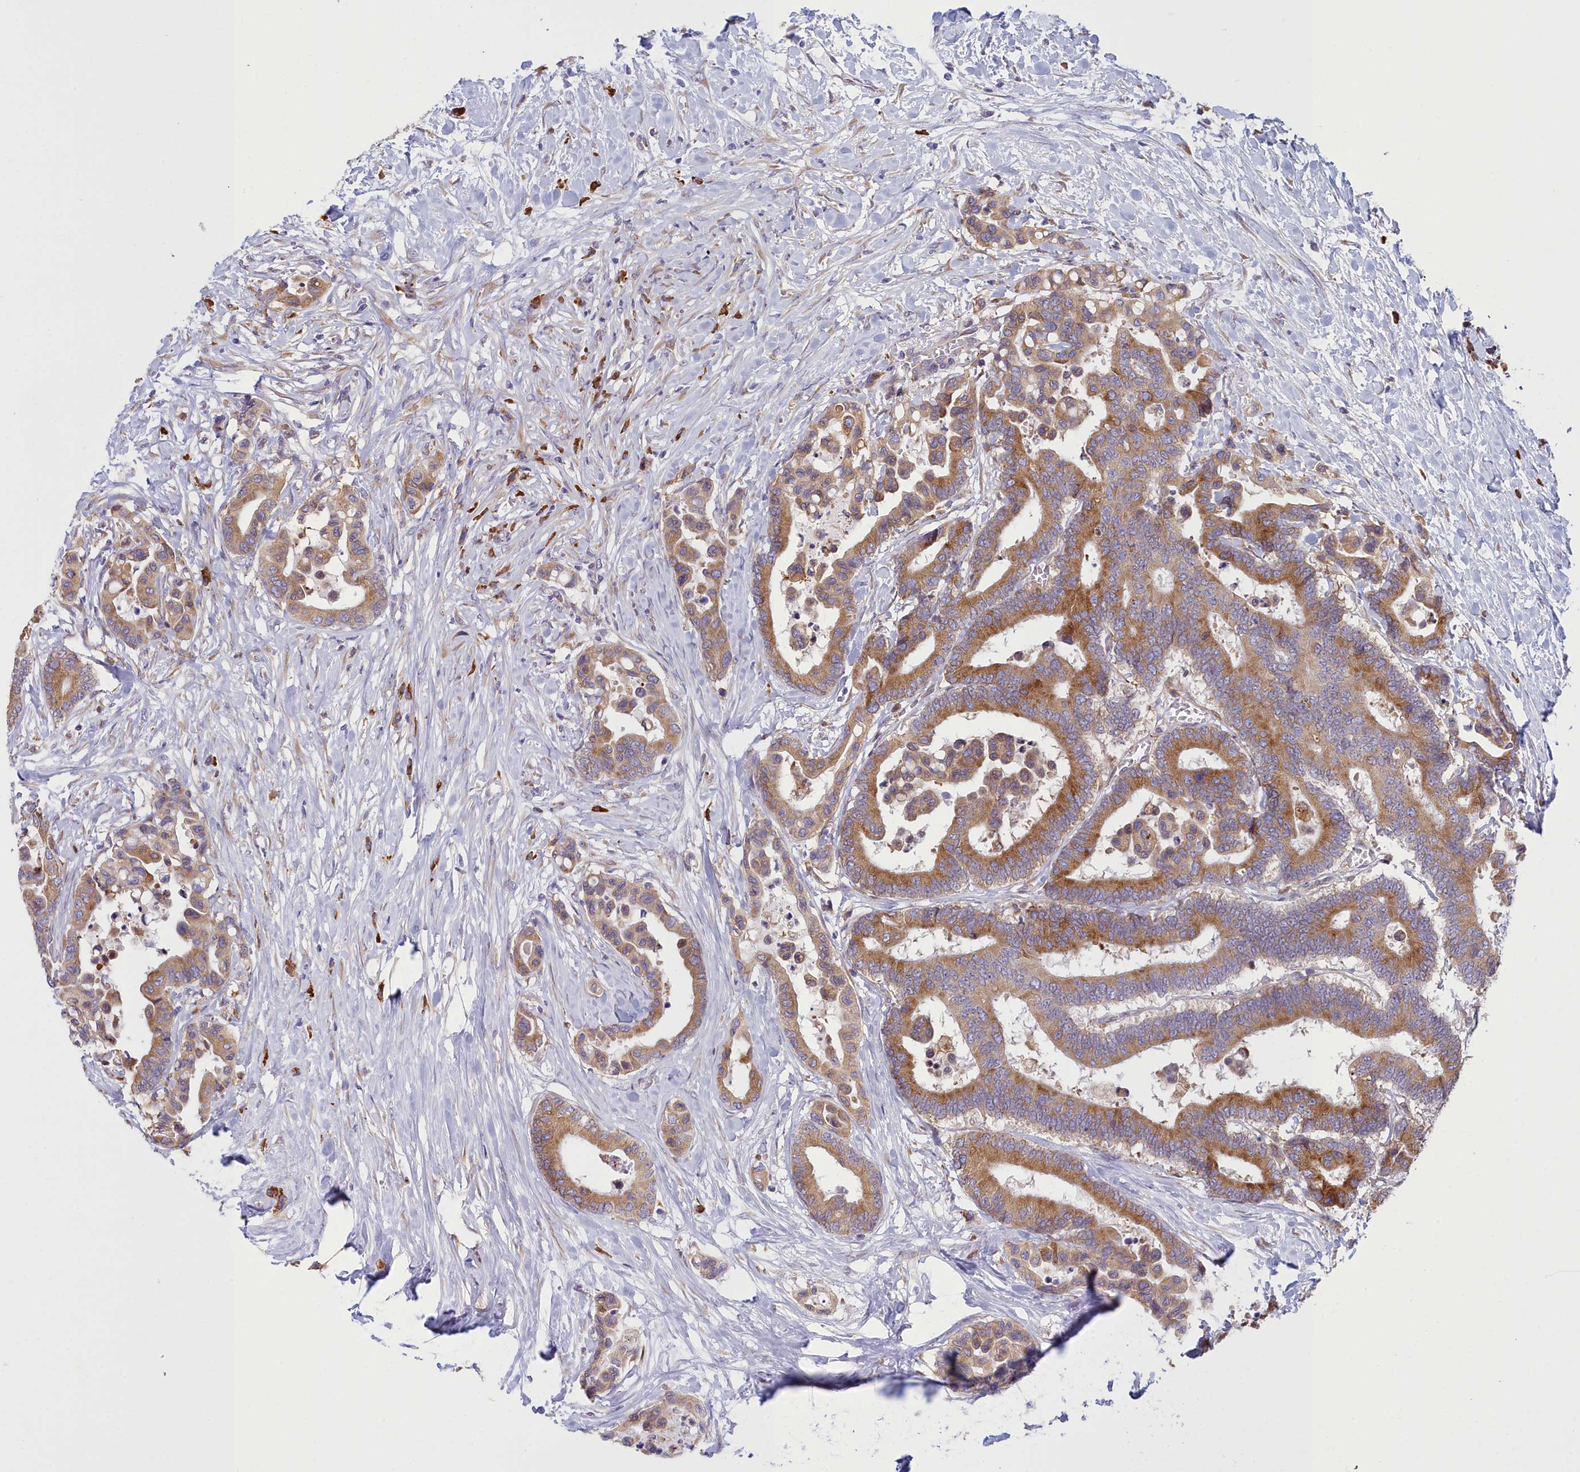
{"staining": {"intensity": "moderate", "quantity": ">75%", "location": "cytoplasmic/membranous"}, "tissue": "colorectal cancer", "cell_type": "Tumor cells", "image_type": "cancer", "snomed": [{"axis": "morphology", "description": "Normal tissue, NOS"}, {"axis": "morphology", "description": "Adenocarcinoma, NOS"}, {"axis": "topography", "description": "Colon"}], "caption": "Immunohistochemistry staining of colorectal cancer (adenocarcinoma), which displays medium levels of moderate cytoplasmic/membranous positivity in approximately >75% of tumor cells indicating moderate cytoplasmic/membranous protein positivity. The staining was performed using DAB (brown) for protein detection and nuclei were counterstained in hematoxylin (blue).", "gene": "HM13", "patient": {"sex": "male", "age": 82}}